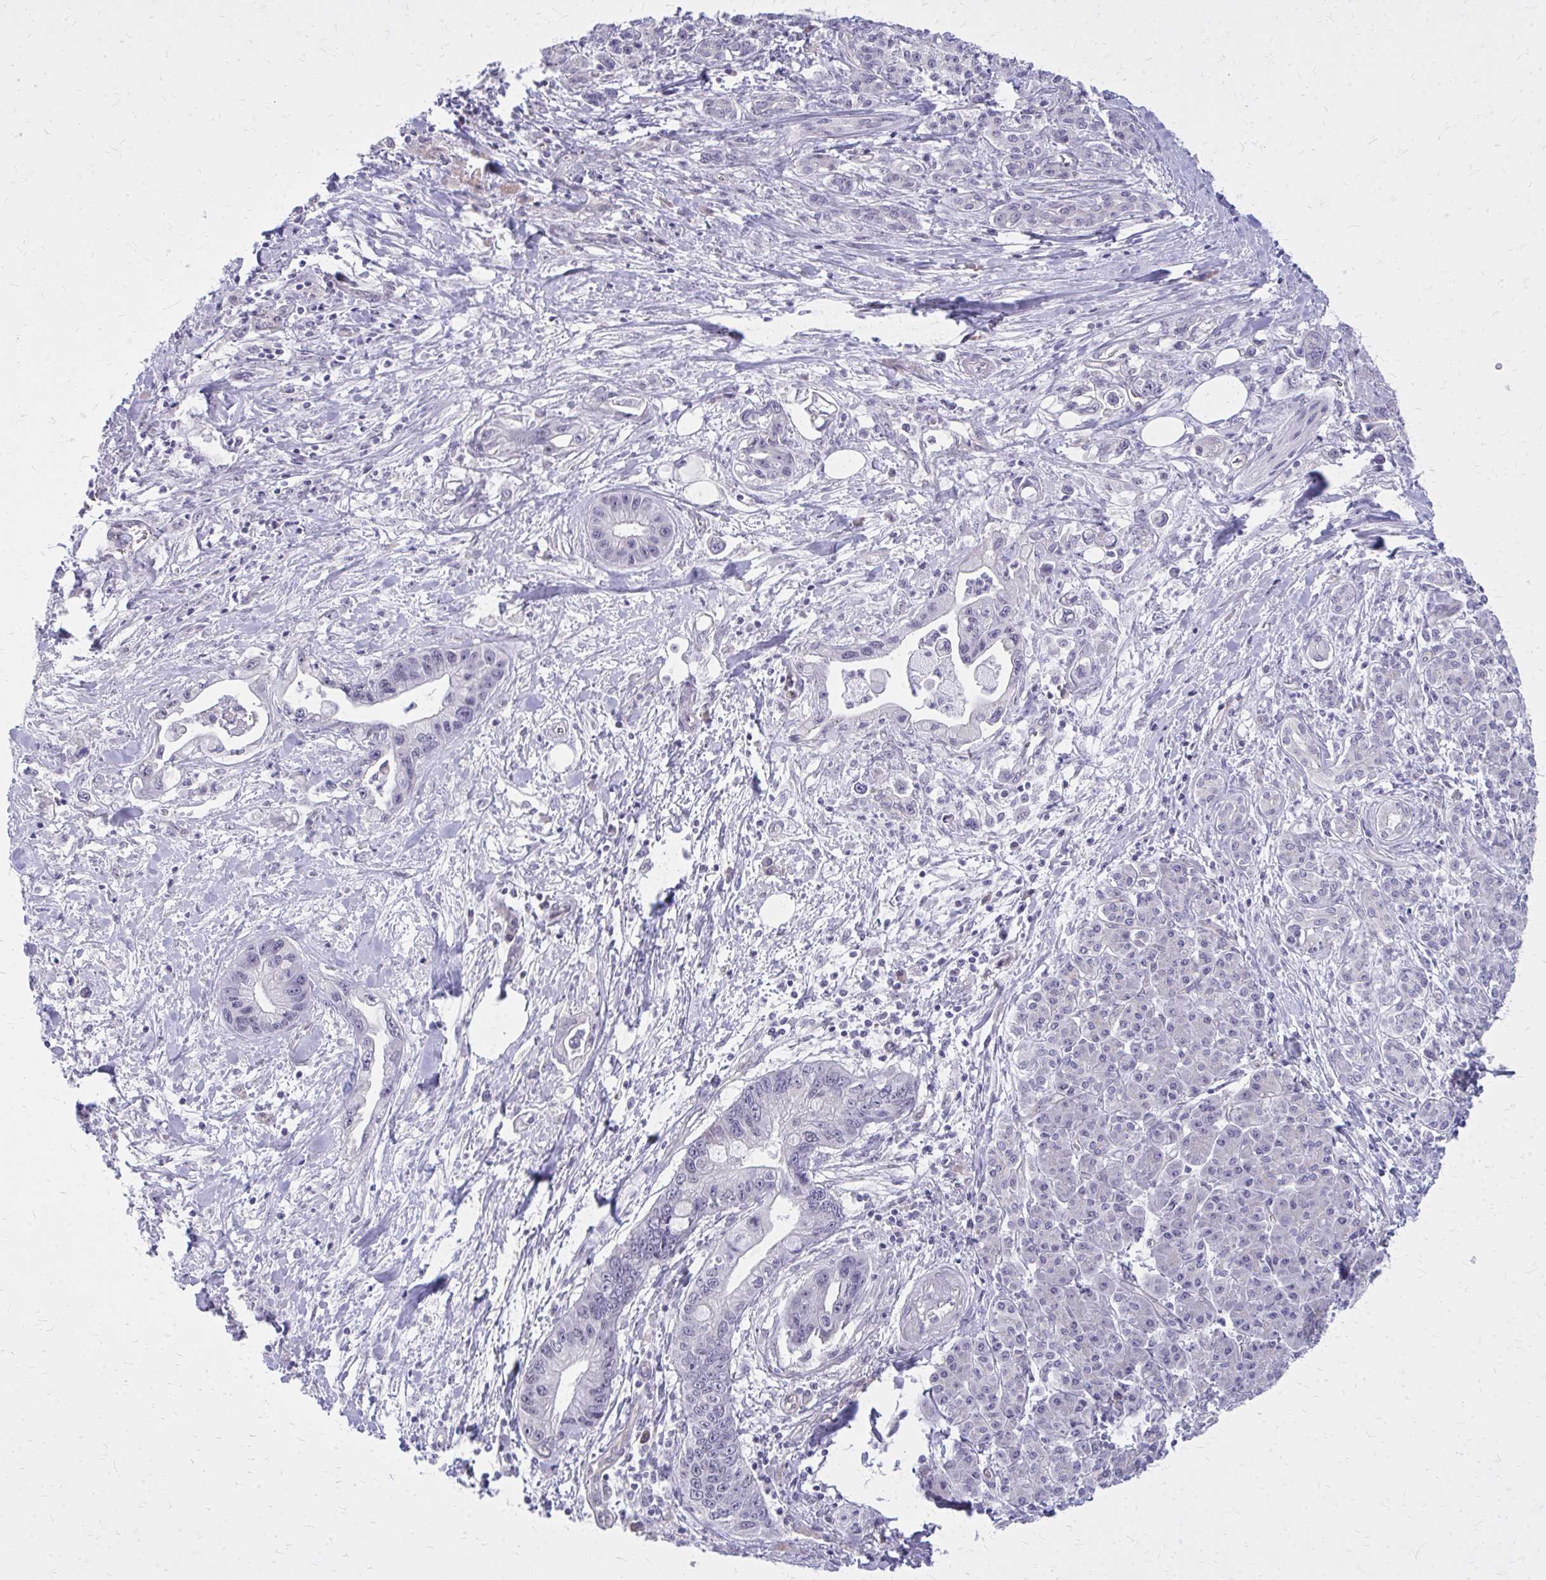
{"staining": {"intensity": "negative", "quantity": "none", "location": "none"}, "tissue": "pancreatic cancer", "cell_type": "Tumor cells", "image_type": "cancer", "snomed": [{"axis": "morphology", "description": "Adenocarcinoma, NOS"}, {"axis": "topography", "description": "Pancreas"}], "caption": "There is no significant staining in tumor cells of pancreatic cancer (adenocarcinoma).", "gene": "PLCB1", "patient": {"sex": "male", "age": 61}}